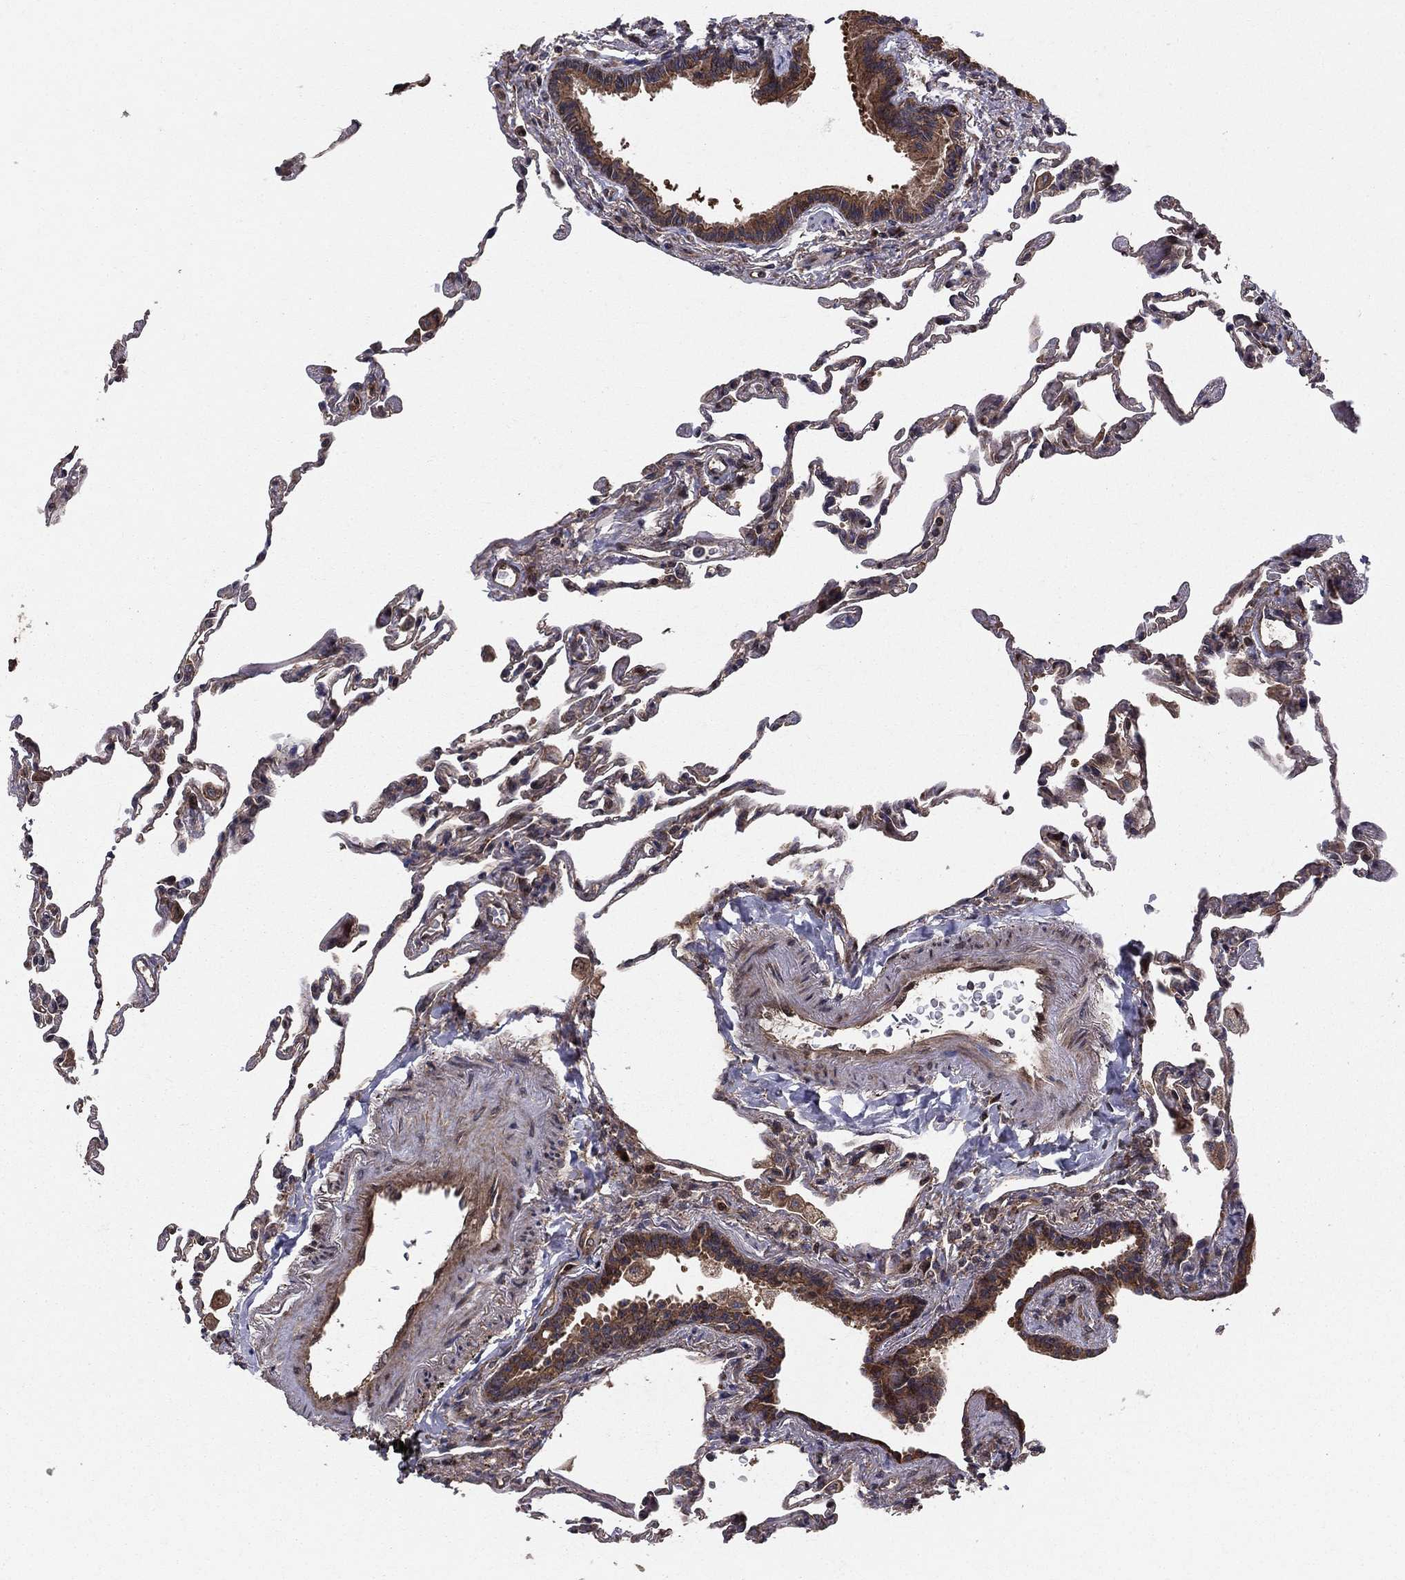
{"staining": {"intensity": "moderate", "quantity": "<25%", "location": "cytoplasmic/membranous"}, "tissue": "lung", "cell_type": "Alveolar cells", "image_type": "normal", "snomed": [{"axis": "morphology", "description": "Normal tissue, NOS"}, {"axis": "topography", "description": "Lung"}], "caption": "High-power microscopy captured an immunohistochemistry (IHC) histopathology image of benign lung, revealing moderate cytoplasmic/membranous positivity in approximately <25% of alveolar cells.", "gene": "BABAM2", "patient": {"sex": "female", "age": 57}}